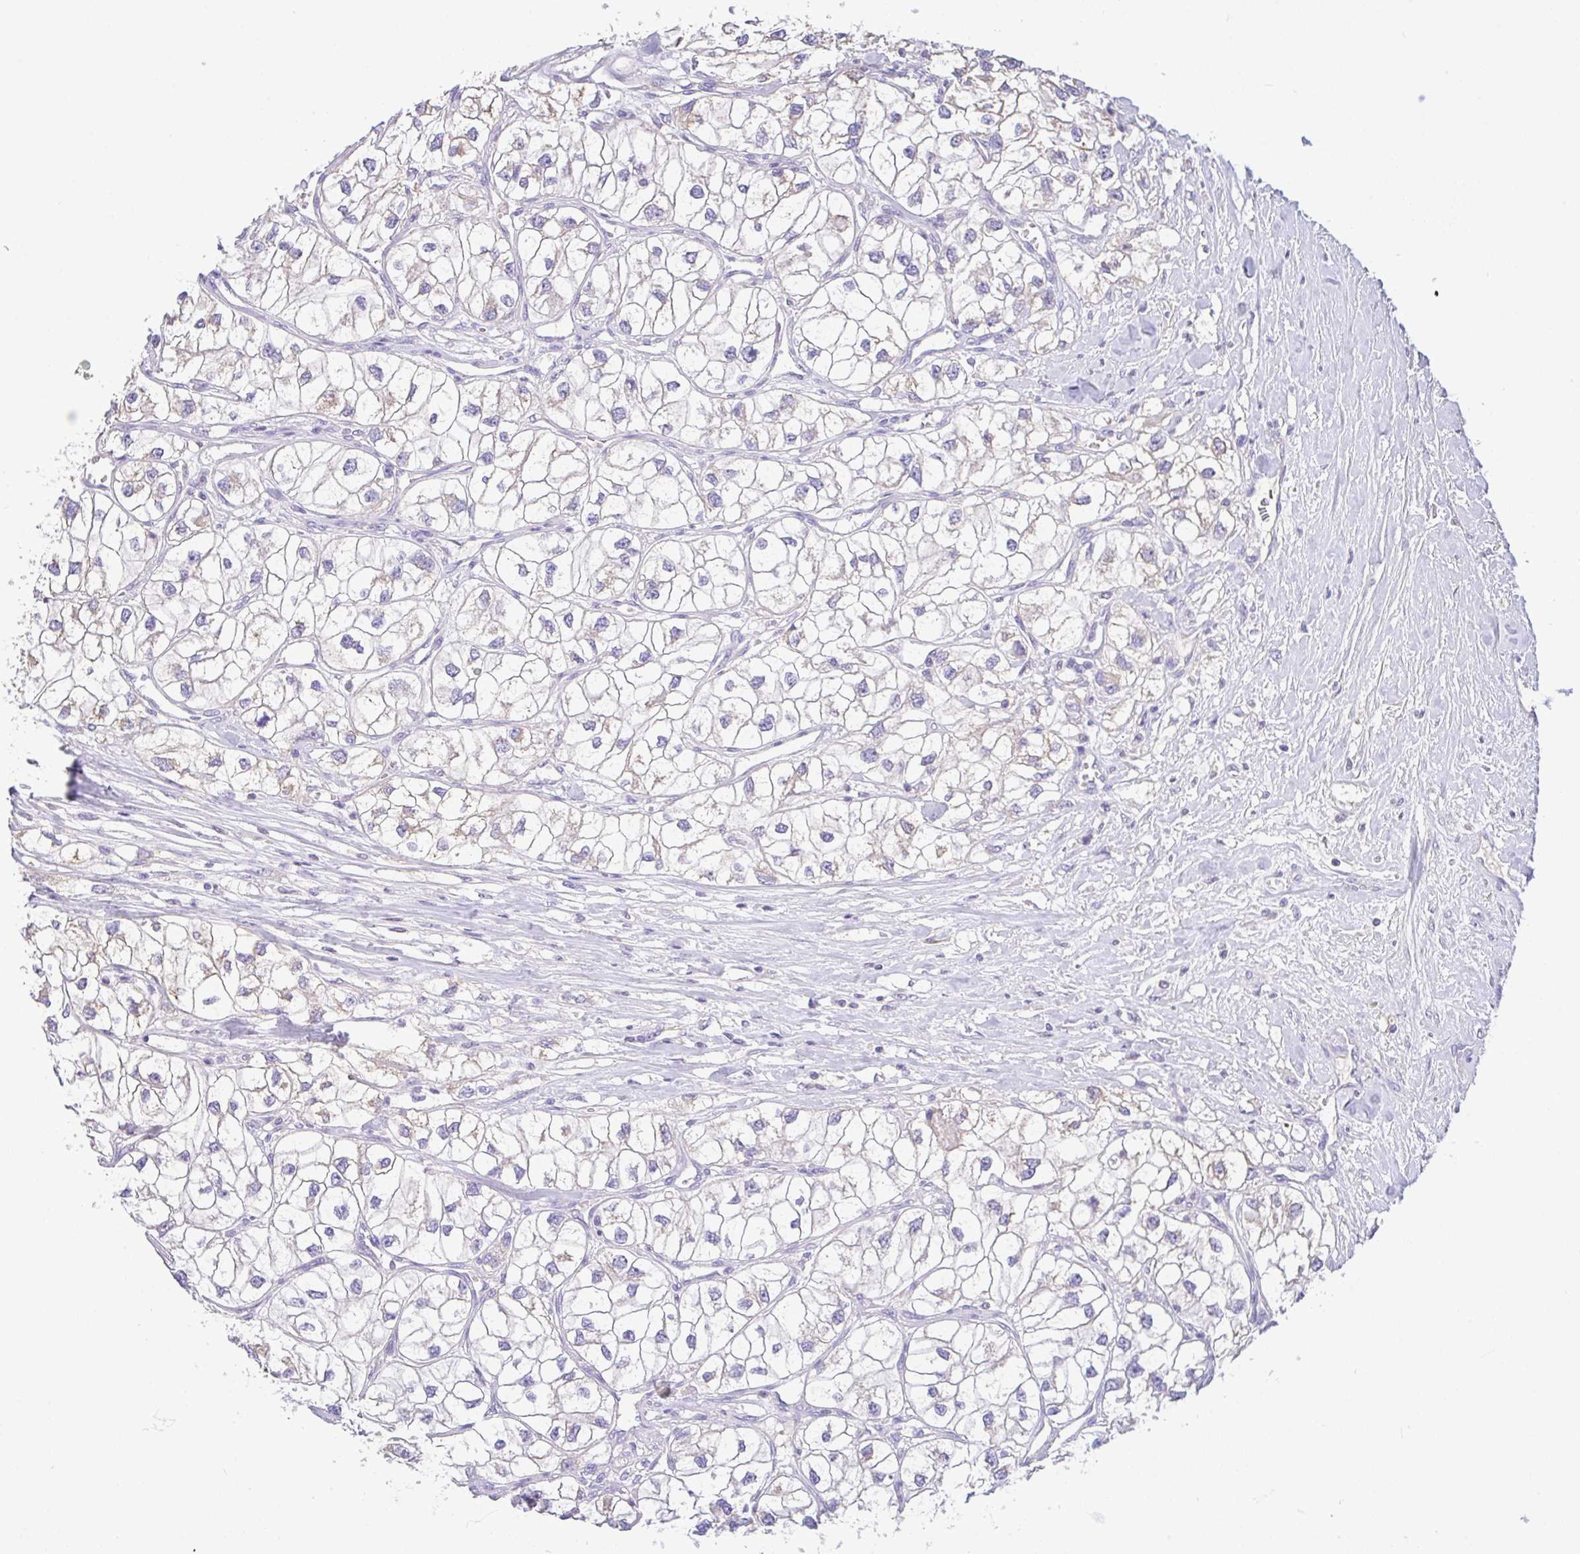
{"staining": {"intensity": "weak", "quantity": "<25%", "location": "cytoplasmic/membranous"}, "tissue": "renal cancer", "cell_type": "Tumor cells", "image_type": "cancer", "snomed": [{"axis": "morphology", "description": "Adenocarcinoma, NOS"}, {"axis": "topography", "description": "Kidney"}], "caption": "An immunohistochemistry image of renal adenocarcinoma is shown. There is no staining in tumor cells of renal adenocarcinoma. (DAB IHC visualized using brightfield microscopy, high magnification).", "gene": "CA10", "patient": {"sex": "male", "age": 59}}